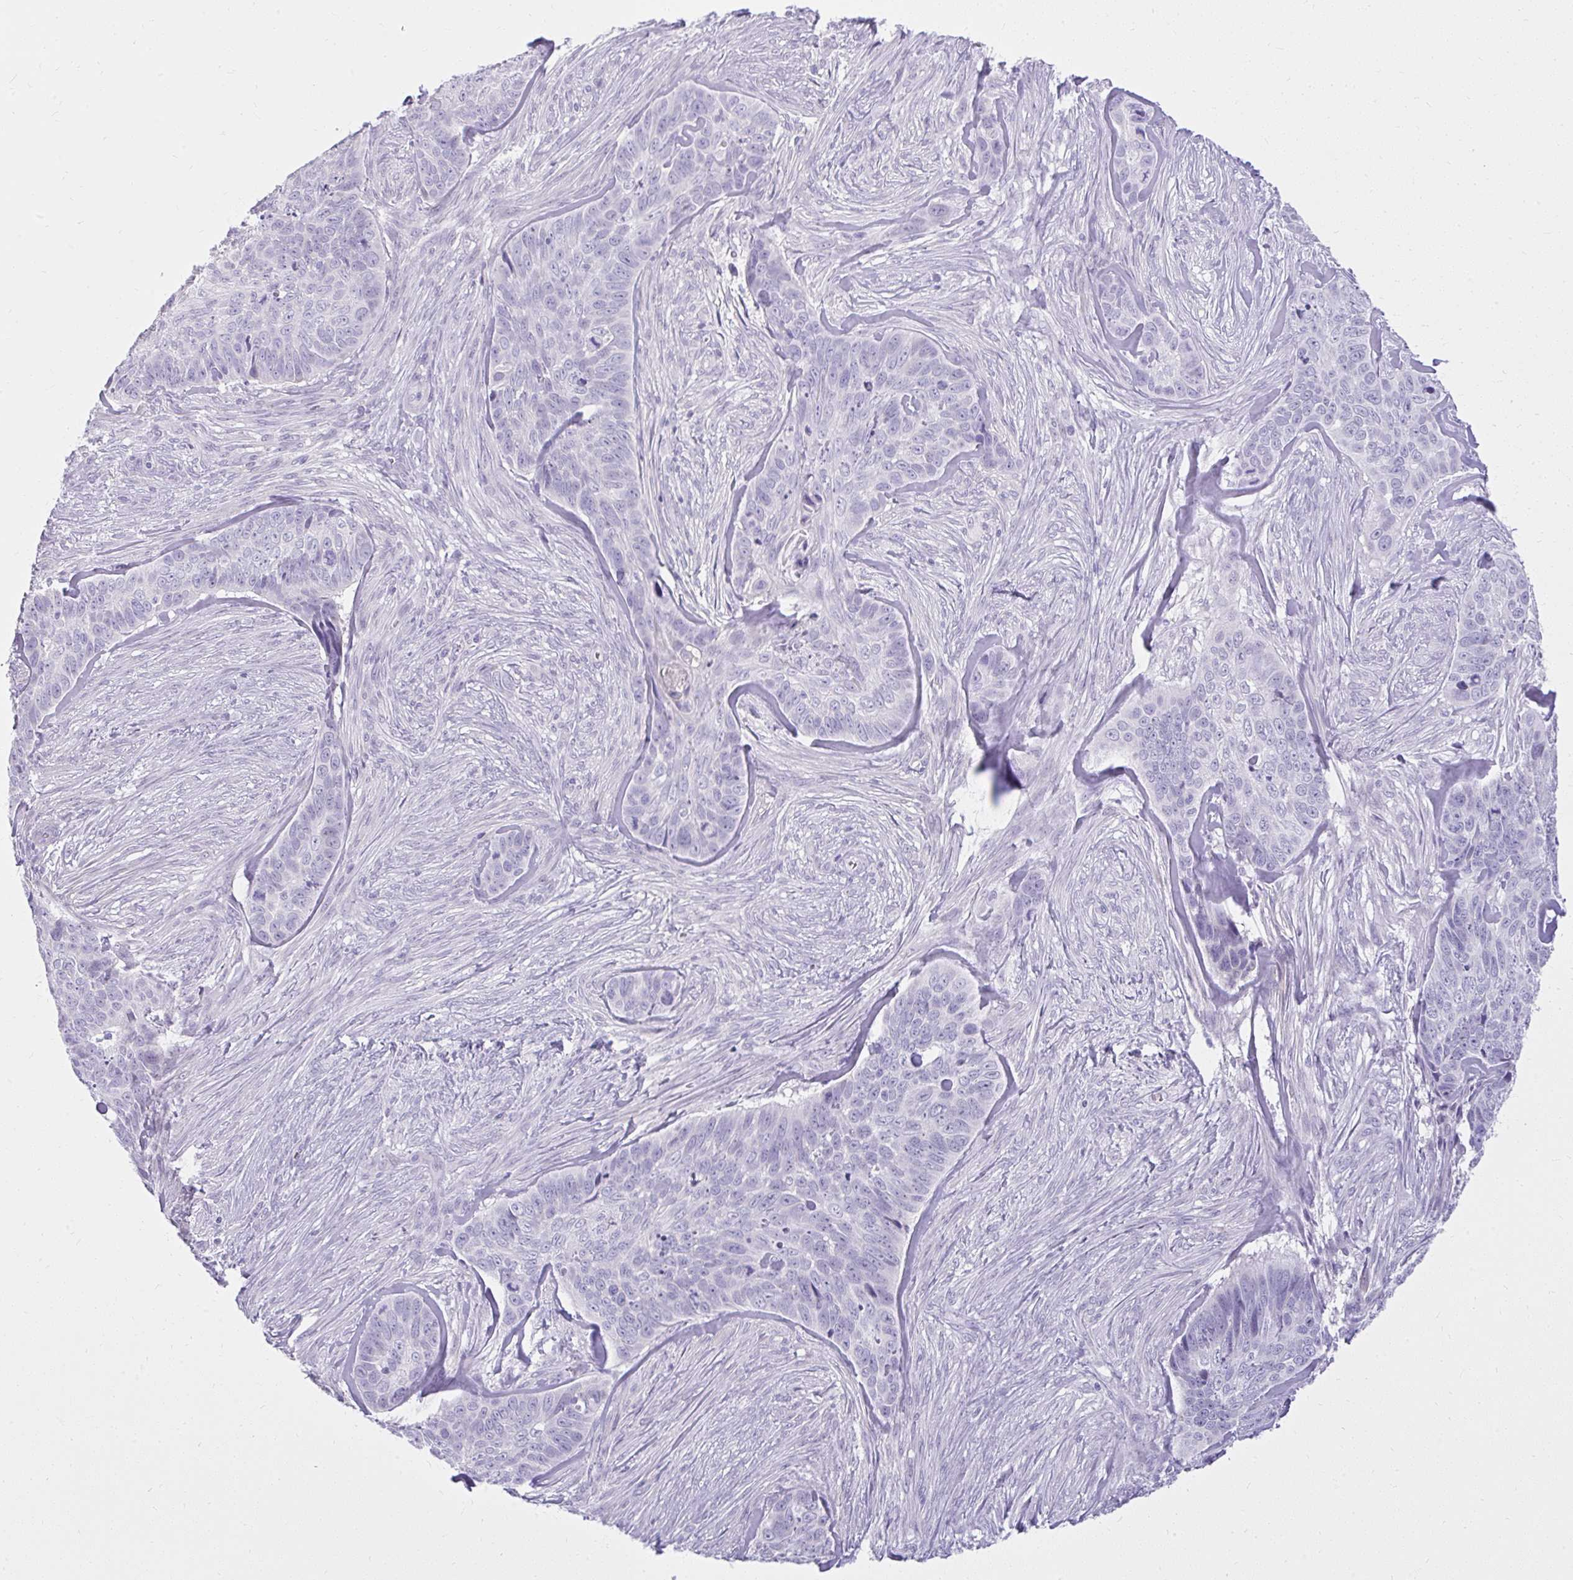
{"staining": {"intensity": "negative", "quantity": "none", "location": "none"}, "tissue": "skin cancer", "cell_type": "Tumor cells", "image_type": "cancer", "snomed": [{"axis": "morphology", "description": "Basal cell carcinoma"}, {"axis": "topography", "description": "Skin"}], "caption": "Photomicrograph shows no significant protein expression in tumor cells of skin basal cell carcinoma.", "gene": "PRAP1", "patient": {"sex": "female", "age": 82}}